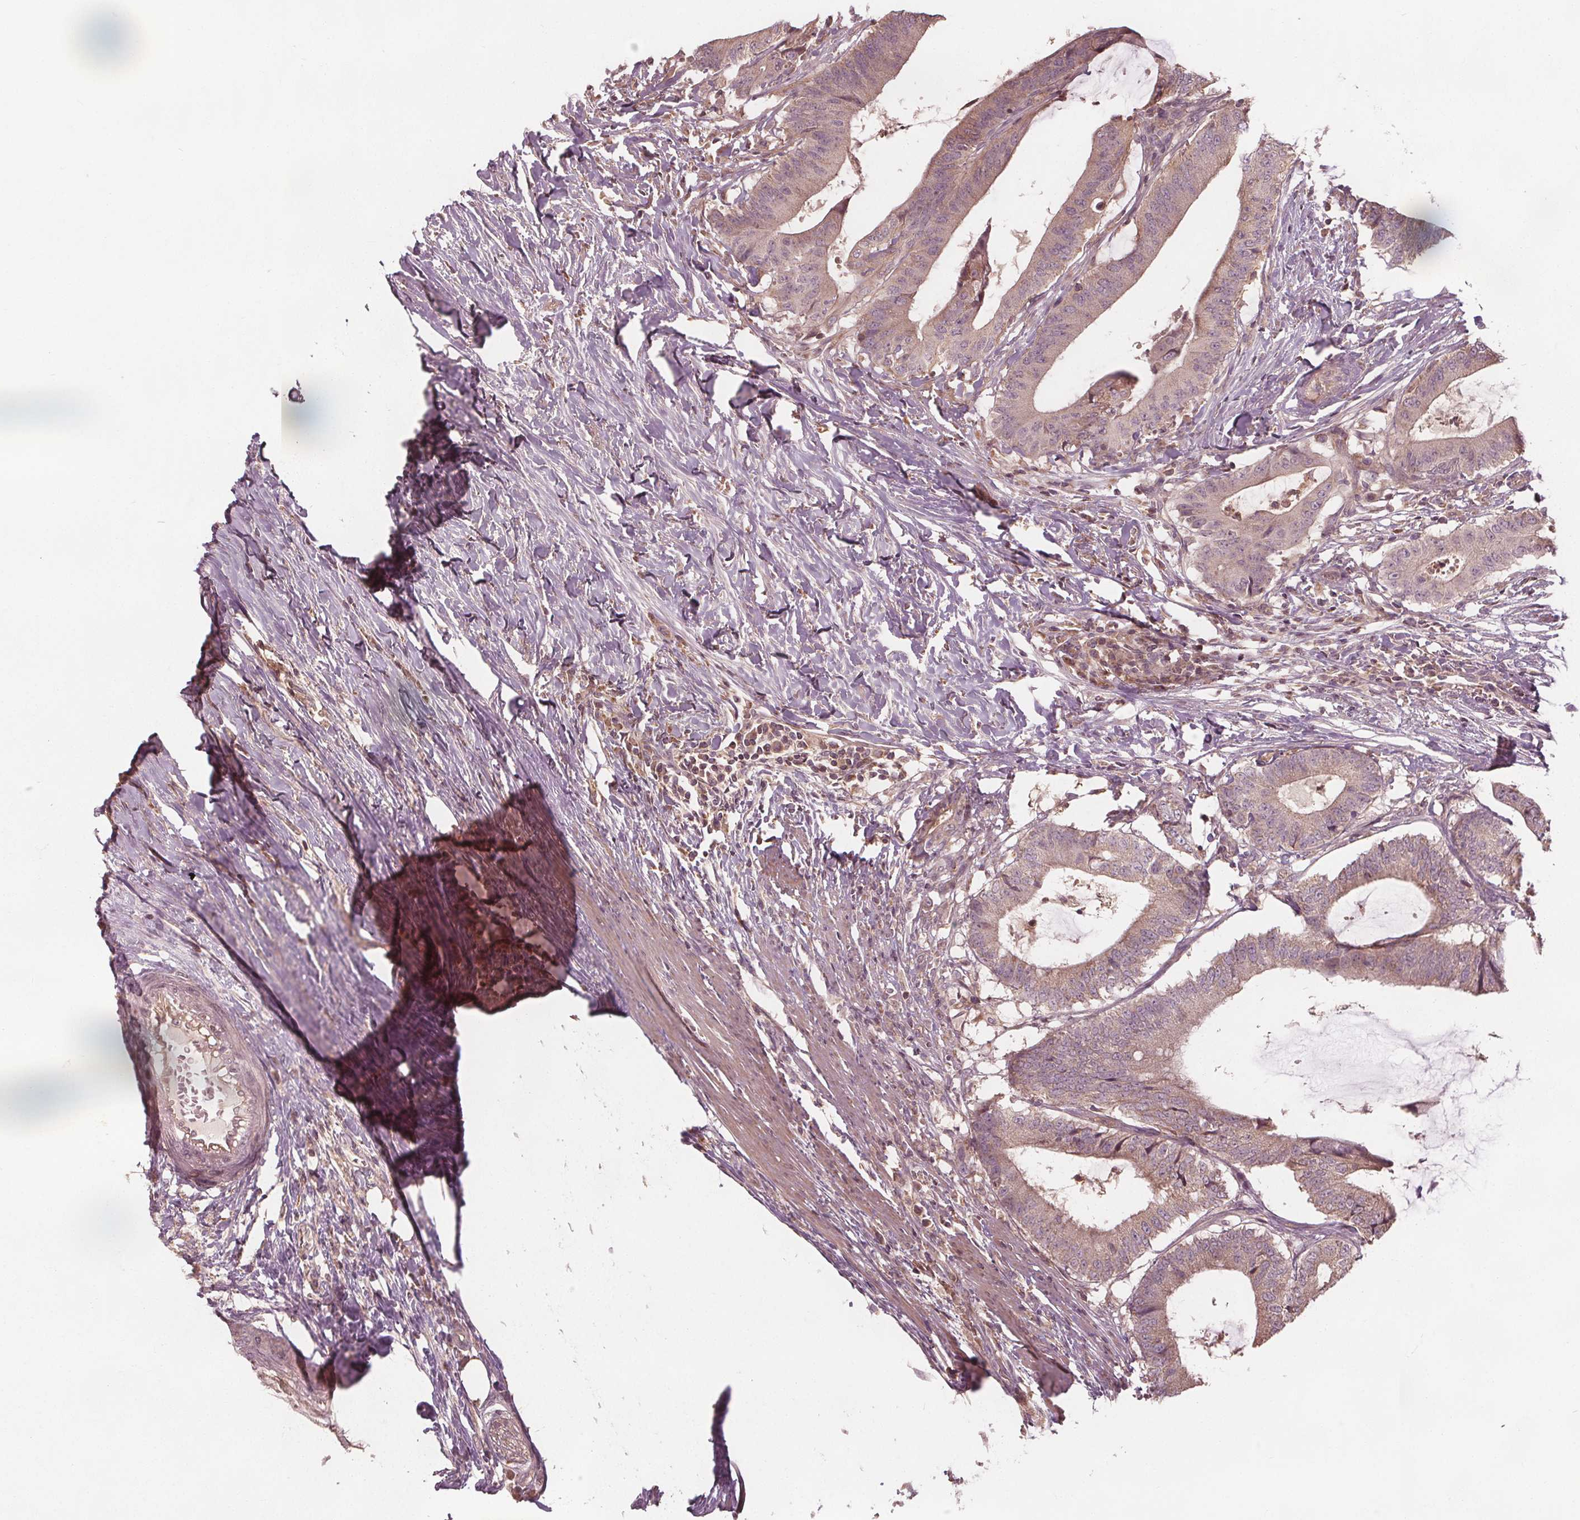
{"staining": {"intensity": "weak", "quantity": "25%-75%", "location": "cytoplasmic/membranous"}, "tissue": "colorectal cancer", "cell_type": "Tumor cells", "image_type": "cancer", "snomed": [{"axis": "morphology", "description": "Adenocarcinoma, NOS"}, {"axis": "topography", "description": "Colon"}], "caption": "Protein staining of colorectal cancer tissue demonstrates weak cytoplasmic/membranous positivity in about 25%-75% of tumor cells.", "gene": "GNB2", "patient": {"sex": "female", "age": 43}}